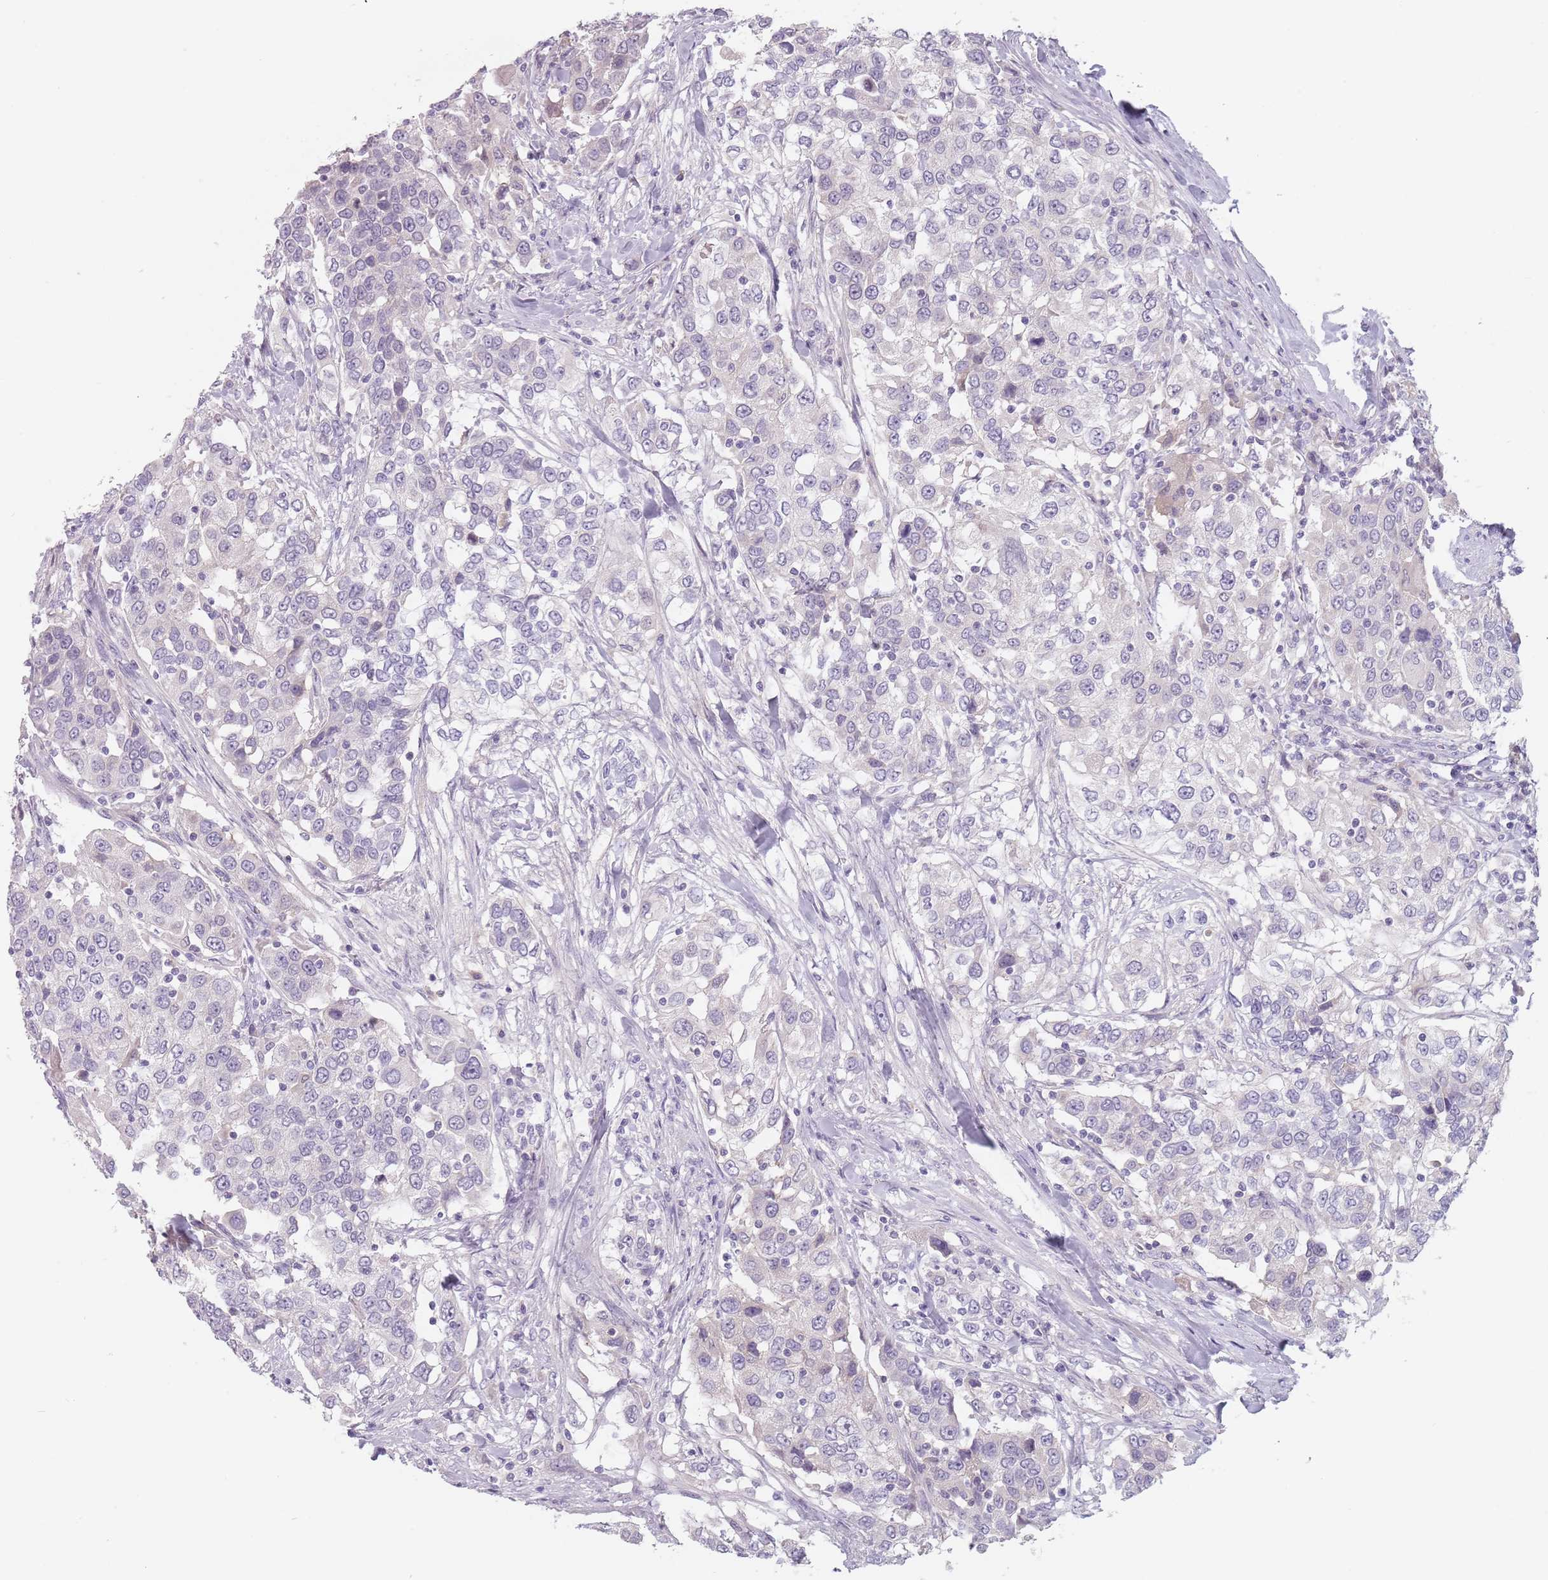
{"staining": {"intensity": "negative", "quantity": "none", "location": "none"}, "tissue": "urothelial cancer", "cell_type": "Tumor cells", "image_type": "cancer", "snomed": [{"axis": "morphology", "description": "Urothelial carcinoma, High grade"}, {"axis": "topography", "description": "Urinary bladder"}], "caption": "Tumor cells are negative for protein expression in human urothelial cancer.", "gene": "CEP19", "patient": {"sex": "female", "age": 80}}